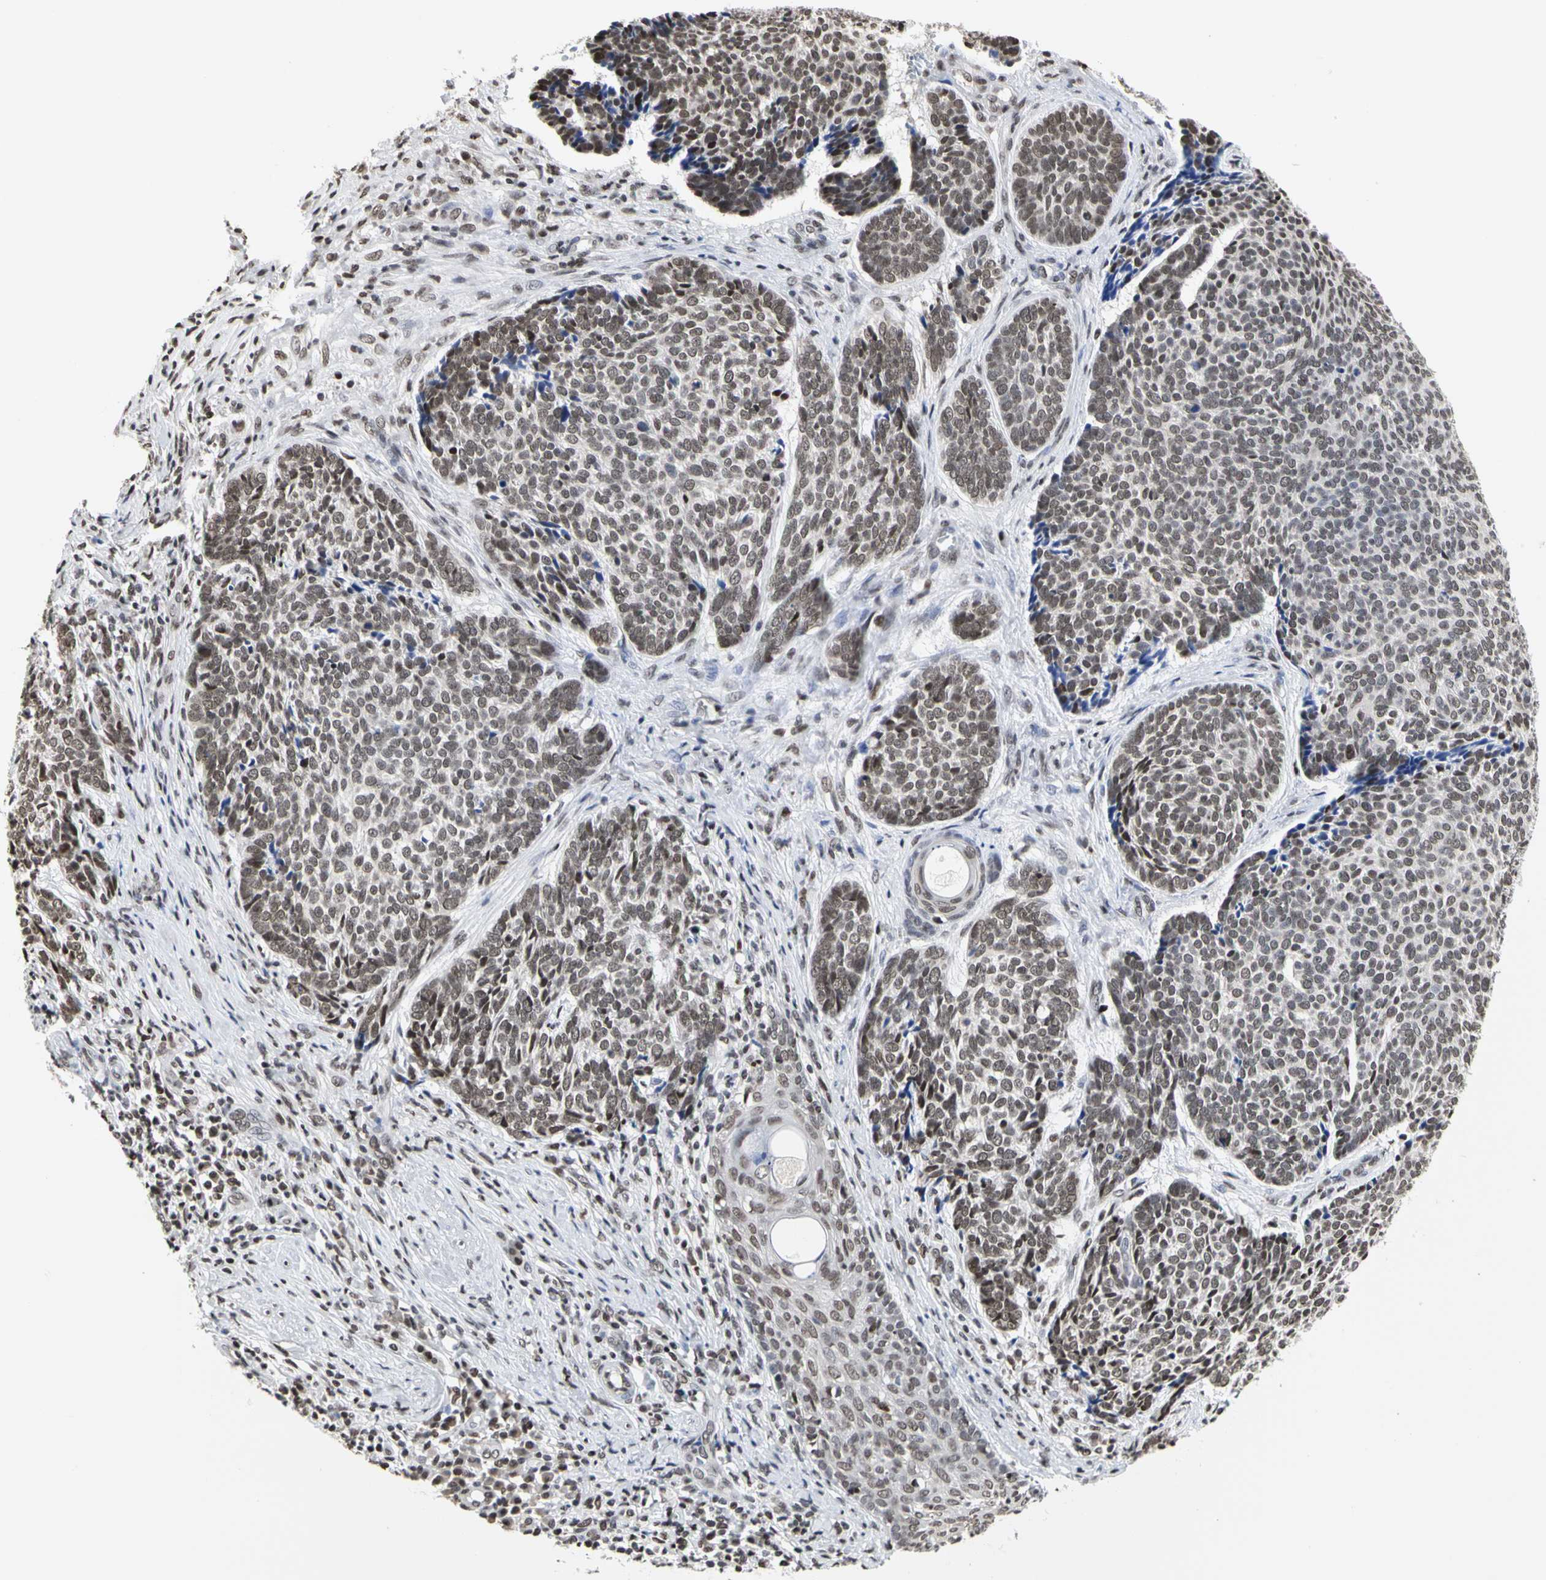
{"staining": {"intensity": "moderate", "quantity": ">75%", "location": "nuclear"}, "tissue": "skin cancer", "cell_type": "Tumor cells", "image_type": "cancer", "snomed": [{"axis": "morphology", "description": "Basal cell carcinoma"}, {"axis": "topography", "description": "Skin"}], "caption": "Tumor cells show medium levels of moderate nuclear staining in approximately >75% of cells in human skin basal cell carcinoma.", "gene": "PRMT3", "patient": {"sex": "male", "age": 84}}